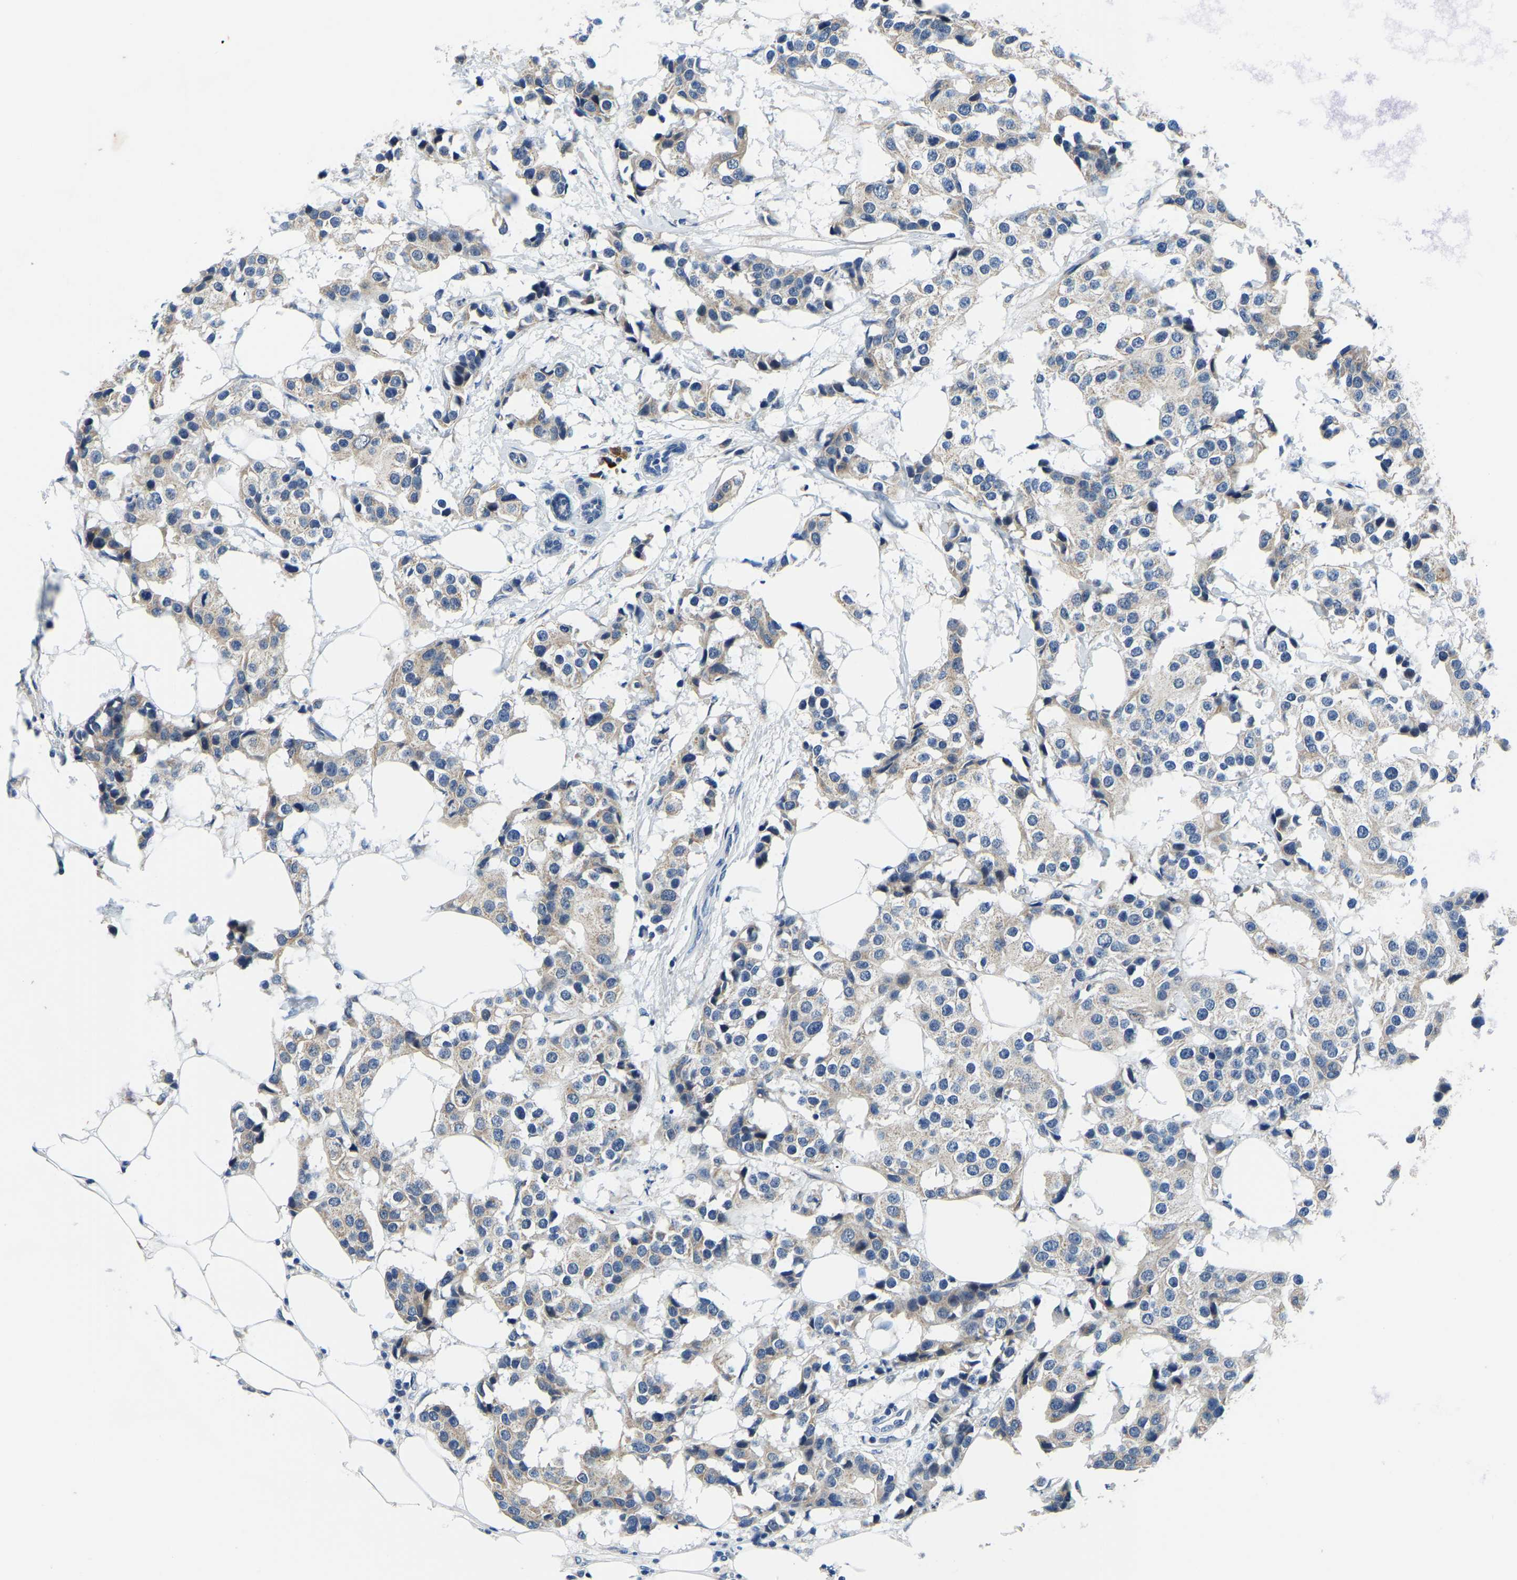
{"staining": {"intensity": "weak", "quantity": ">75%", "location": "cytoplasmic/membranous"}, "tissue": "breast cancer", "cell_type": "Tumor cells", "image_type": "cancer", "snomed": [{"axis": "morphology", "description": "Normal tissue, NOS"}, {"axis": "morphology", "description": "Duct carcinoma"}, {"axis": "topography", "description": "Breast"}], "caption": "A micrograph showing weak cytoplasmic/membranous staining in about >75% of tumor cells in breast invasive ductal carcinoma, as visualized by brown immunohistochemical staining.", "gene": "LIAS", "patient": {"sex": "female", "age": 39}}